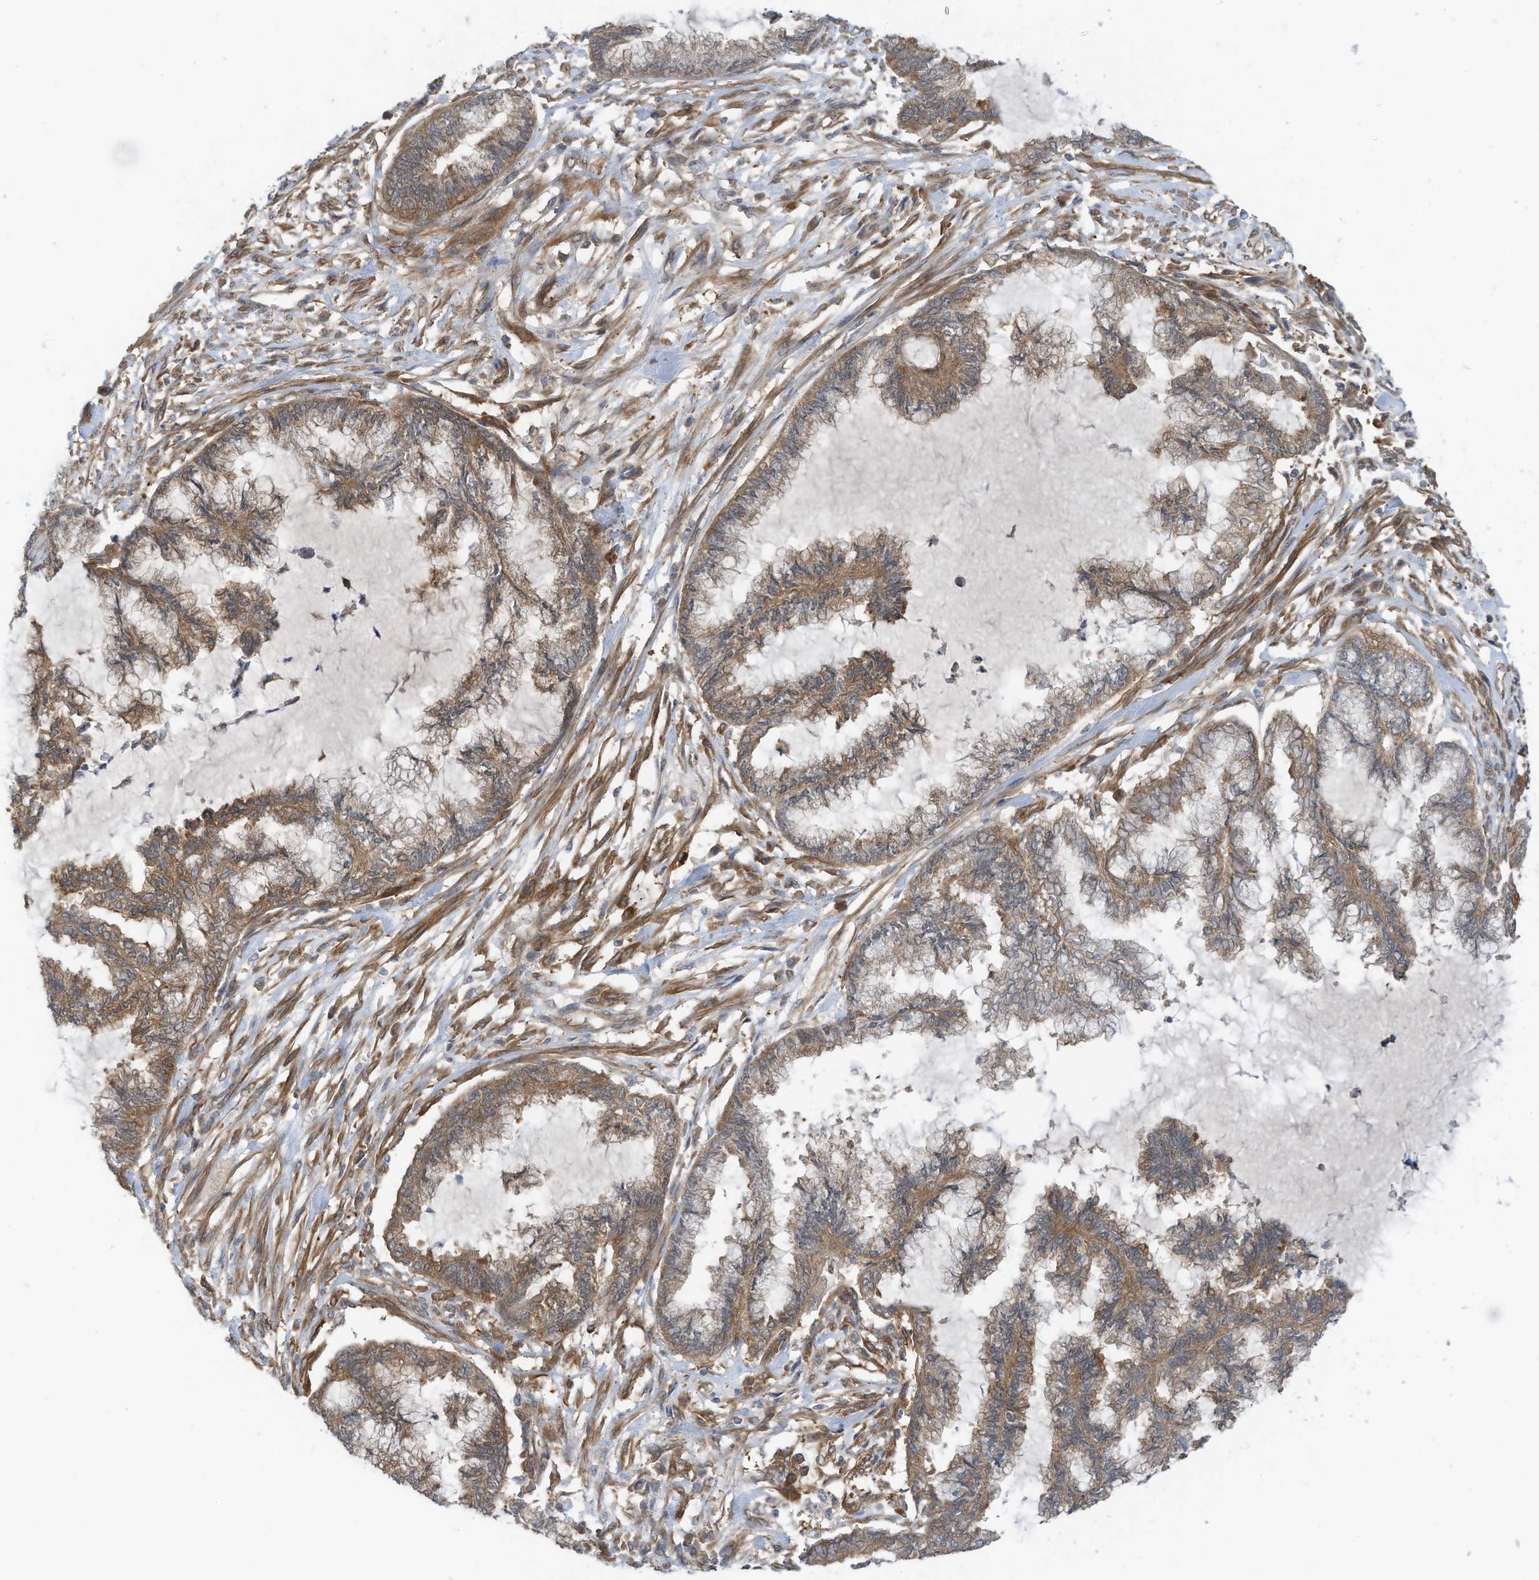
{"staining": {"intensity": "moderate", "quantity": ">75%", "location": "cytoplasmic/membranous"}, "tissue": "endometrial cancer", "cell_type": "Tumor cells", "image_type": "cancer", "snomed": [{"axis": "morphology", "description": "Adenocarcinoma, NOS"}, {"axis": "topography", "description": "Endometrium"}], "caption": "IHC photomicrograph of endometrial cancer (adenocarcinoma) stained for a protein (brown), which shows medium levels of moderate cytoplasmic/membranous staining in about >75% of tumor cells.", "gene": "REPS1", "patient": {"sex": "female", "age": 86}}